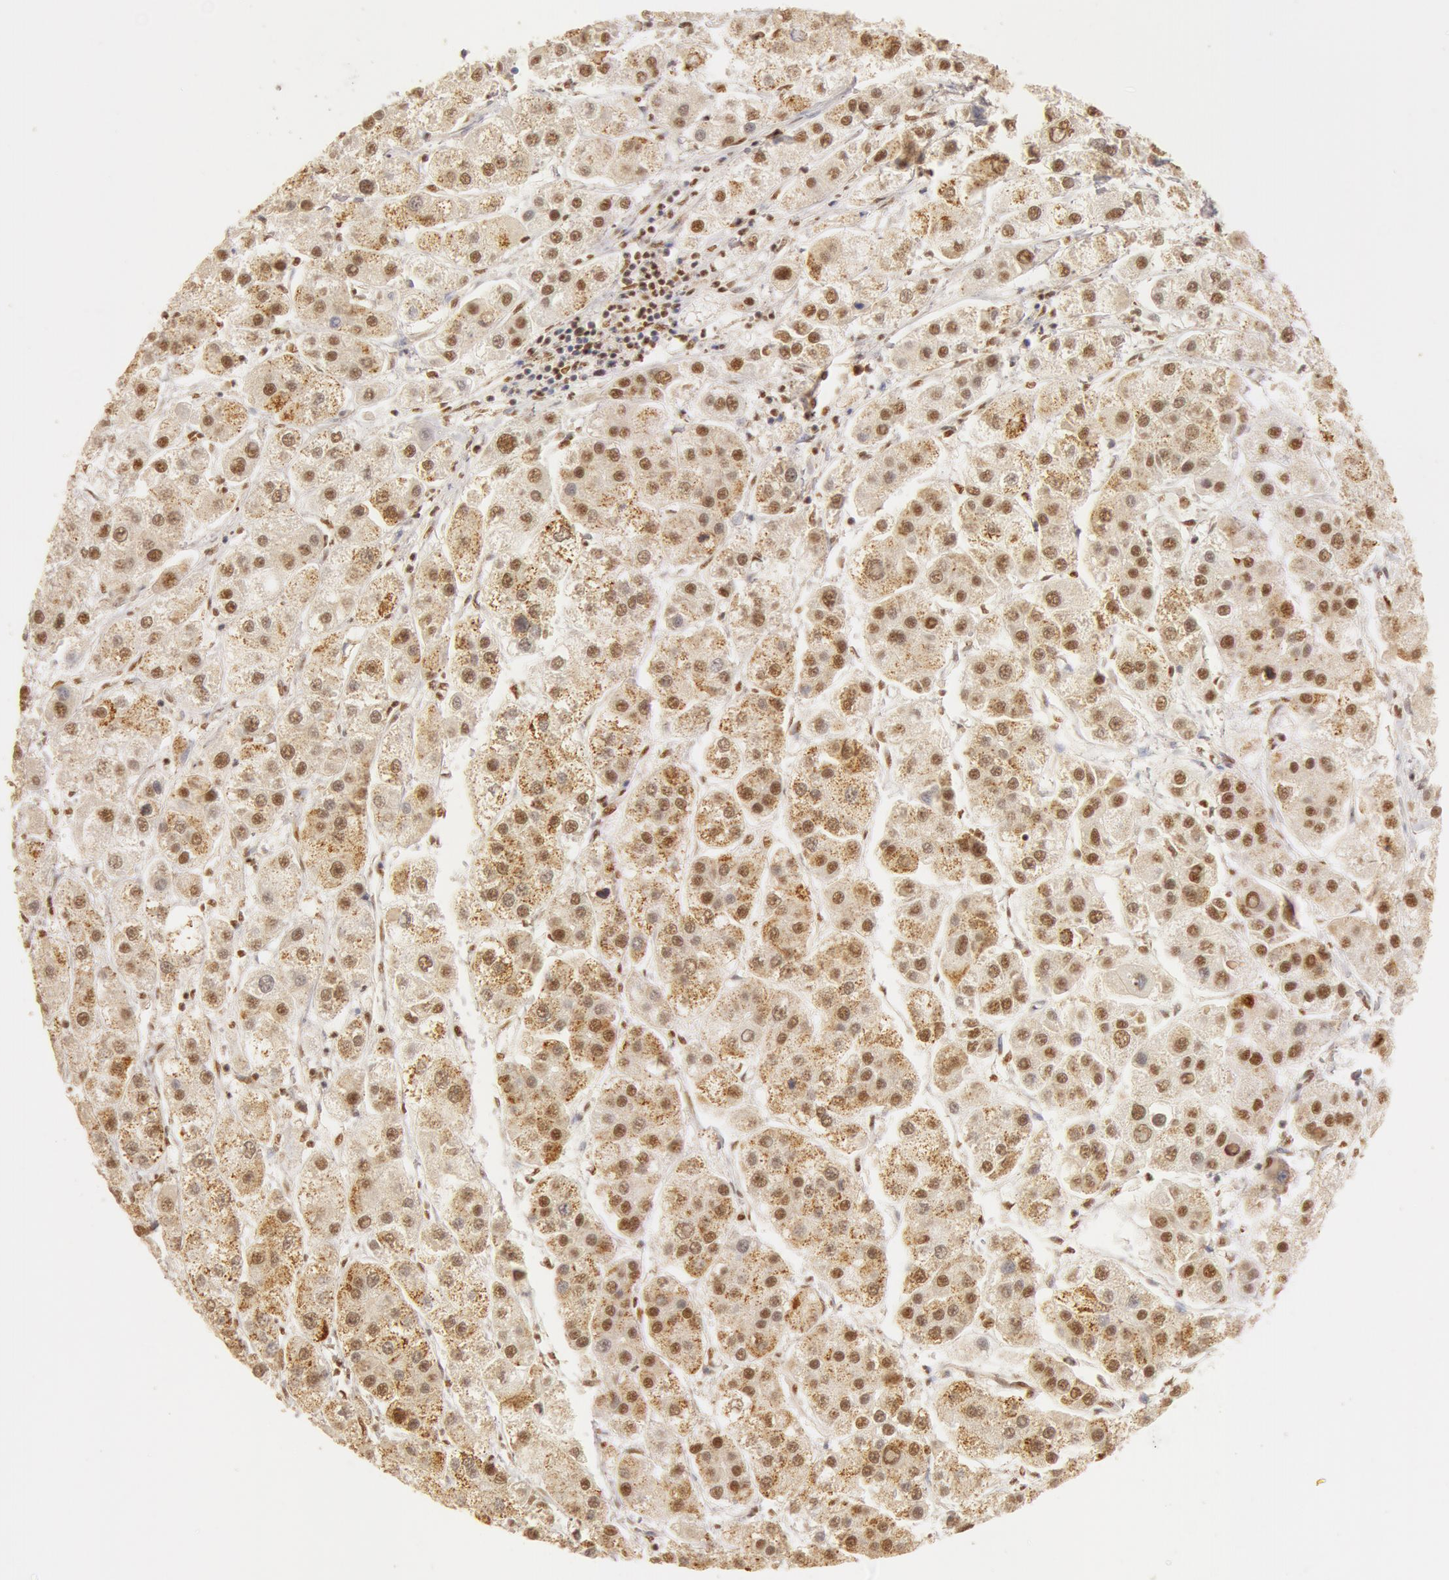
{"staining": {"intensity": "moderate", "quantity": ">75%", "location": "cytoplasmic/membranous,nuclear"}, "tissue": "liver cancer", "cell_type": "Tumor cells", "image_type": "cancer", "snomed": [{"axis": "morphology", "description": "Carcinoma, Hepatocellular, NOS"}, {"axis": "topography", "description": "Liver"}], "caption": "DAB (3,3'-diaminobenzidine) immunohistochemical staining of liver cancer reveals moderate cytoplasmic/membranous and nuclear protein expression in approximately >75% of tumor cells.", "gene": "SNRNP70", "patient": {"sex": "female", "age": 85}}